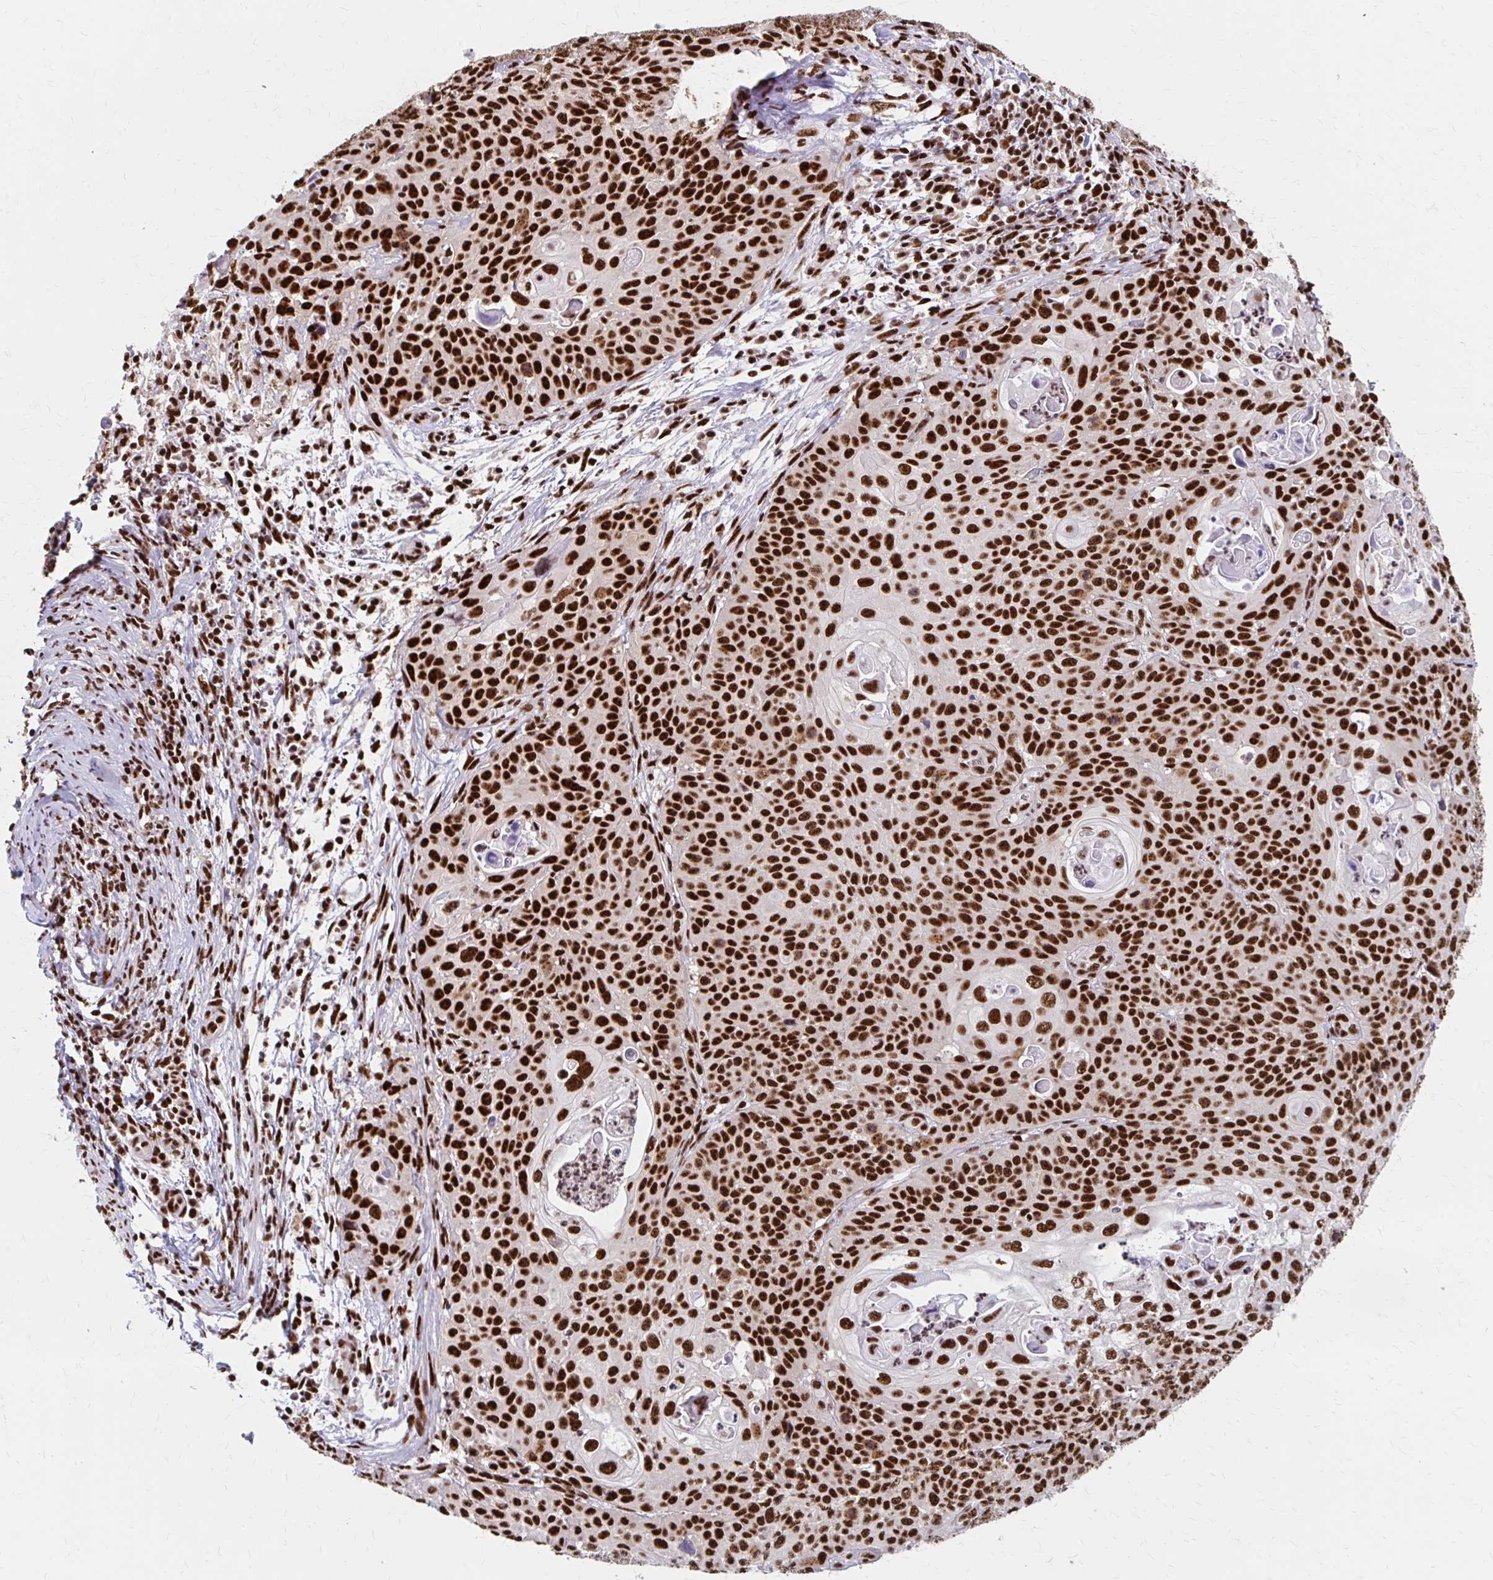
{"staining": {"intensity": "strong", "quantity": ">75%", "location": "nuclear"}, "tissue": "cervical cancer", "cell_type": "Tumor cells", "image_type": "cancer", "snomed": [{"axis": "morphology", "description": "Squamous cell carcinoma, NOS"}, {"axis": "topography", "description": "Cervix"}], "caption": "A high amount of strong nuclear staining is identified in approximately >75% of tumor cells in cervical squamous cell carcinoma tissue.", "gene": "CNKSR3", "patient": {"sex": "female", "age": 65}}